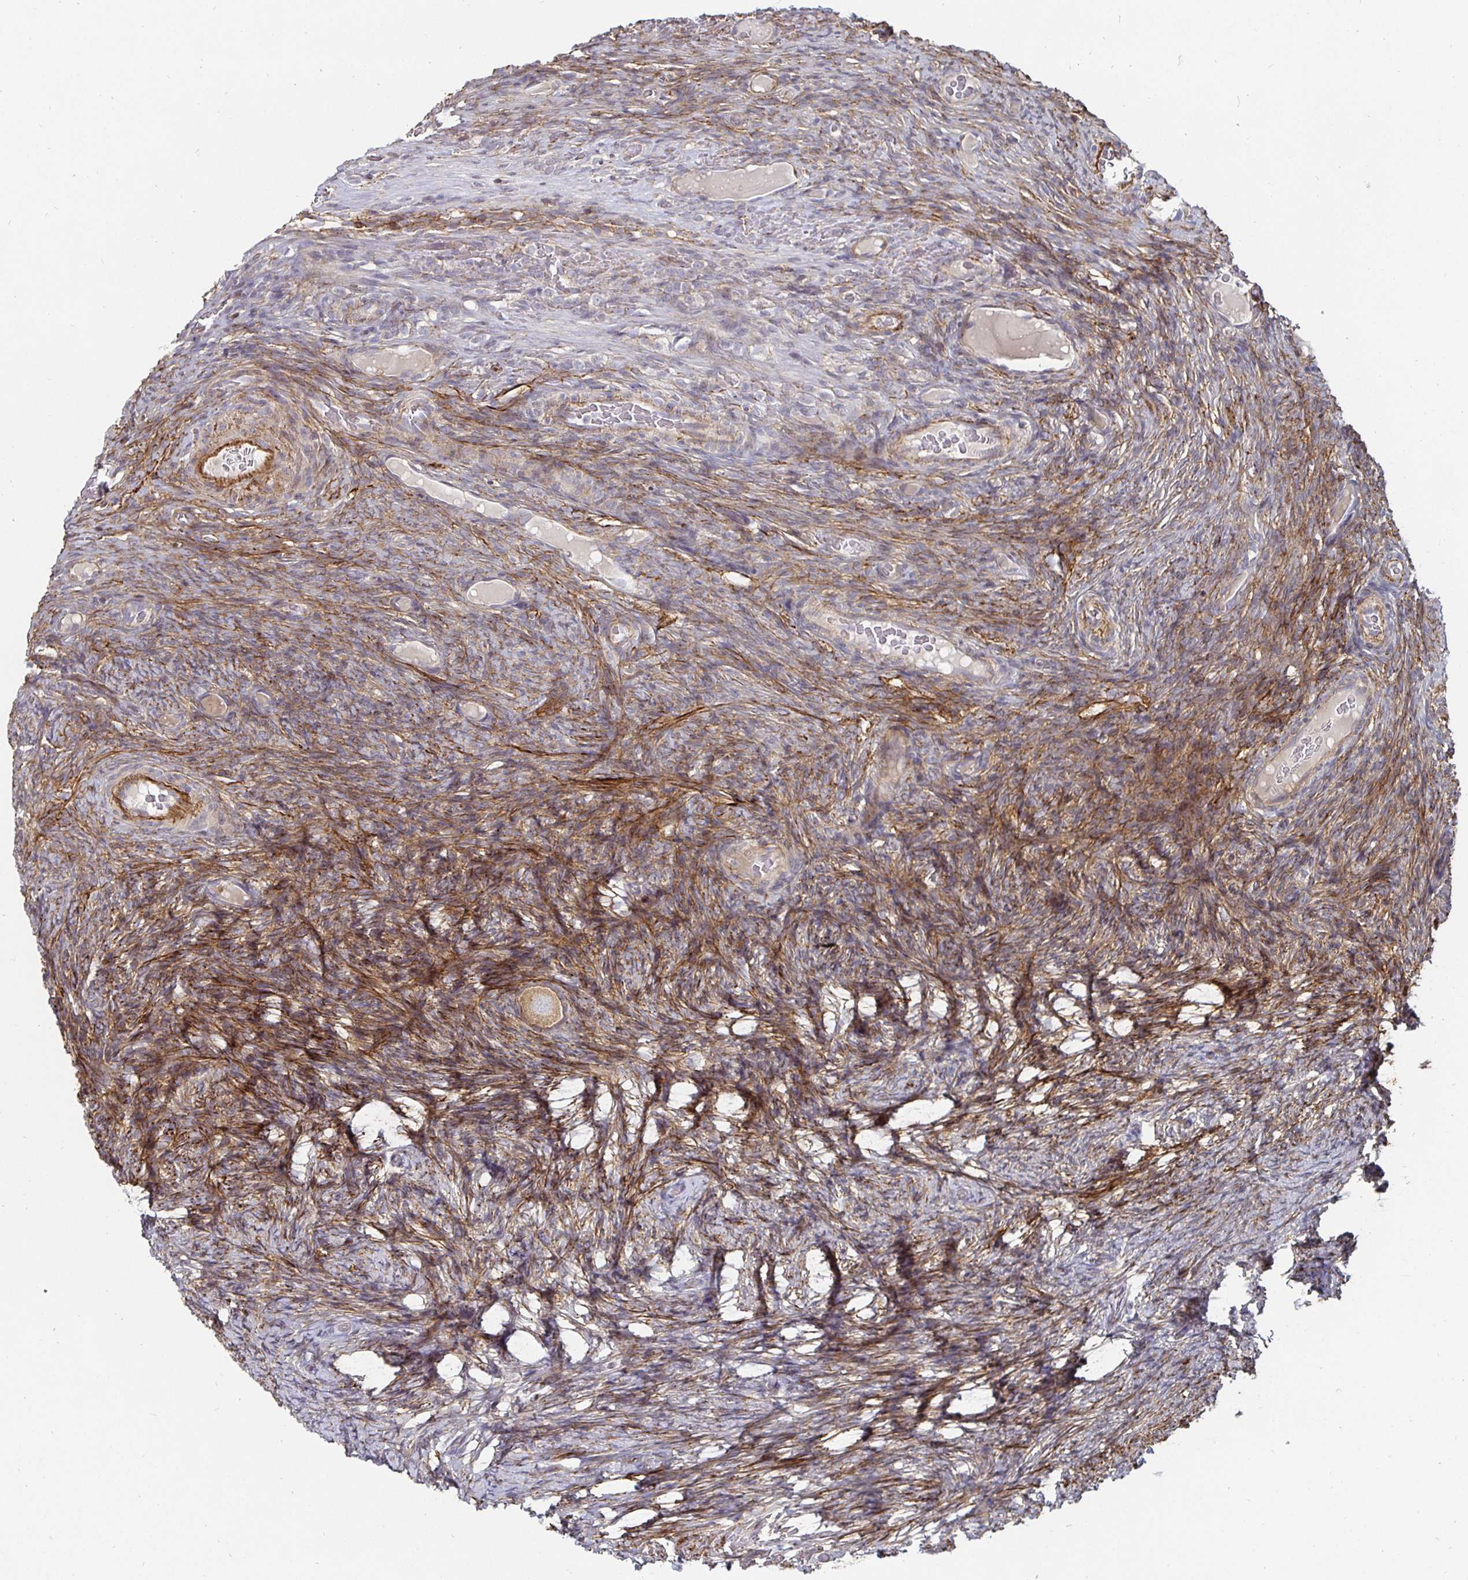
{"staining": {"intensity": "moderate", "quantity": ">75%", "location": "cytoplasmic/membranous"}, "tissue": "ovary", "cell_type": "Follicle cells", "image_type": "normal", "snomed": [{"axis": "morphology", "description": "Normal tissue, NOS"}, {"axis": "topography", "description": "Ovary"}], "caption": "Immunohistochemical staining of normal ovary displays moderate cytoplasmic/membranous protein positivity in about >75% of follicle cells. The protein of interest is shown in brown color, while the nuclei are stained blue.", "gene": "GJA4", "patient": {"sex": "female", "age": 34}}